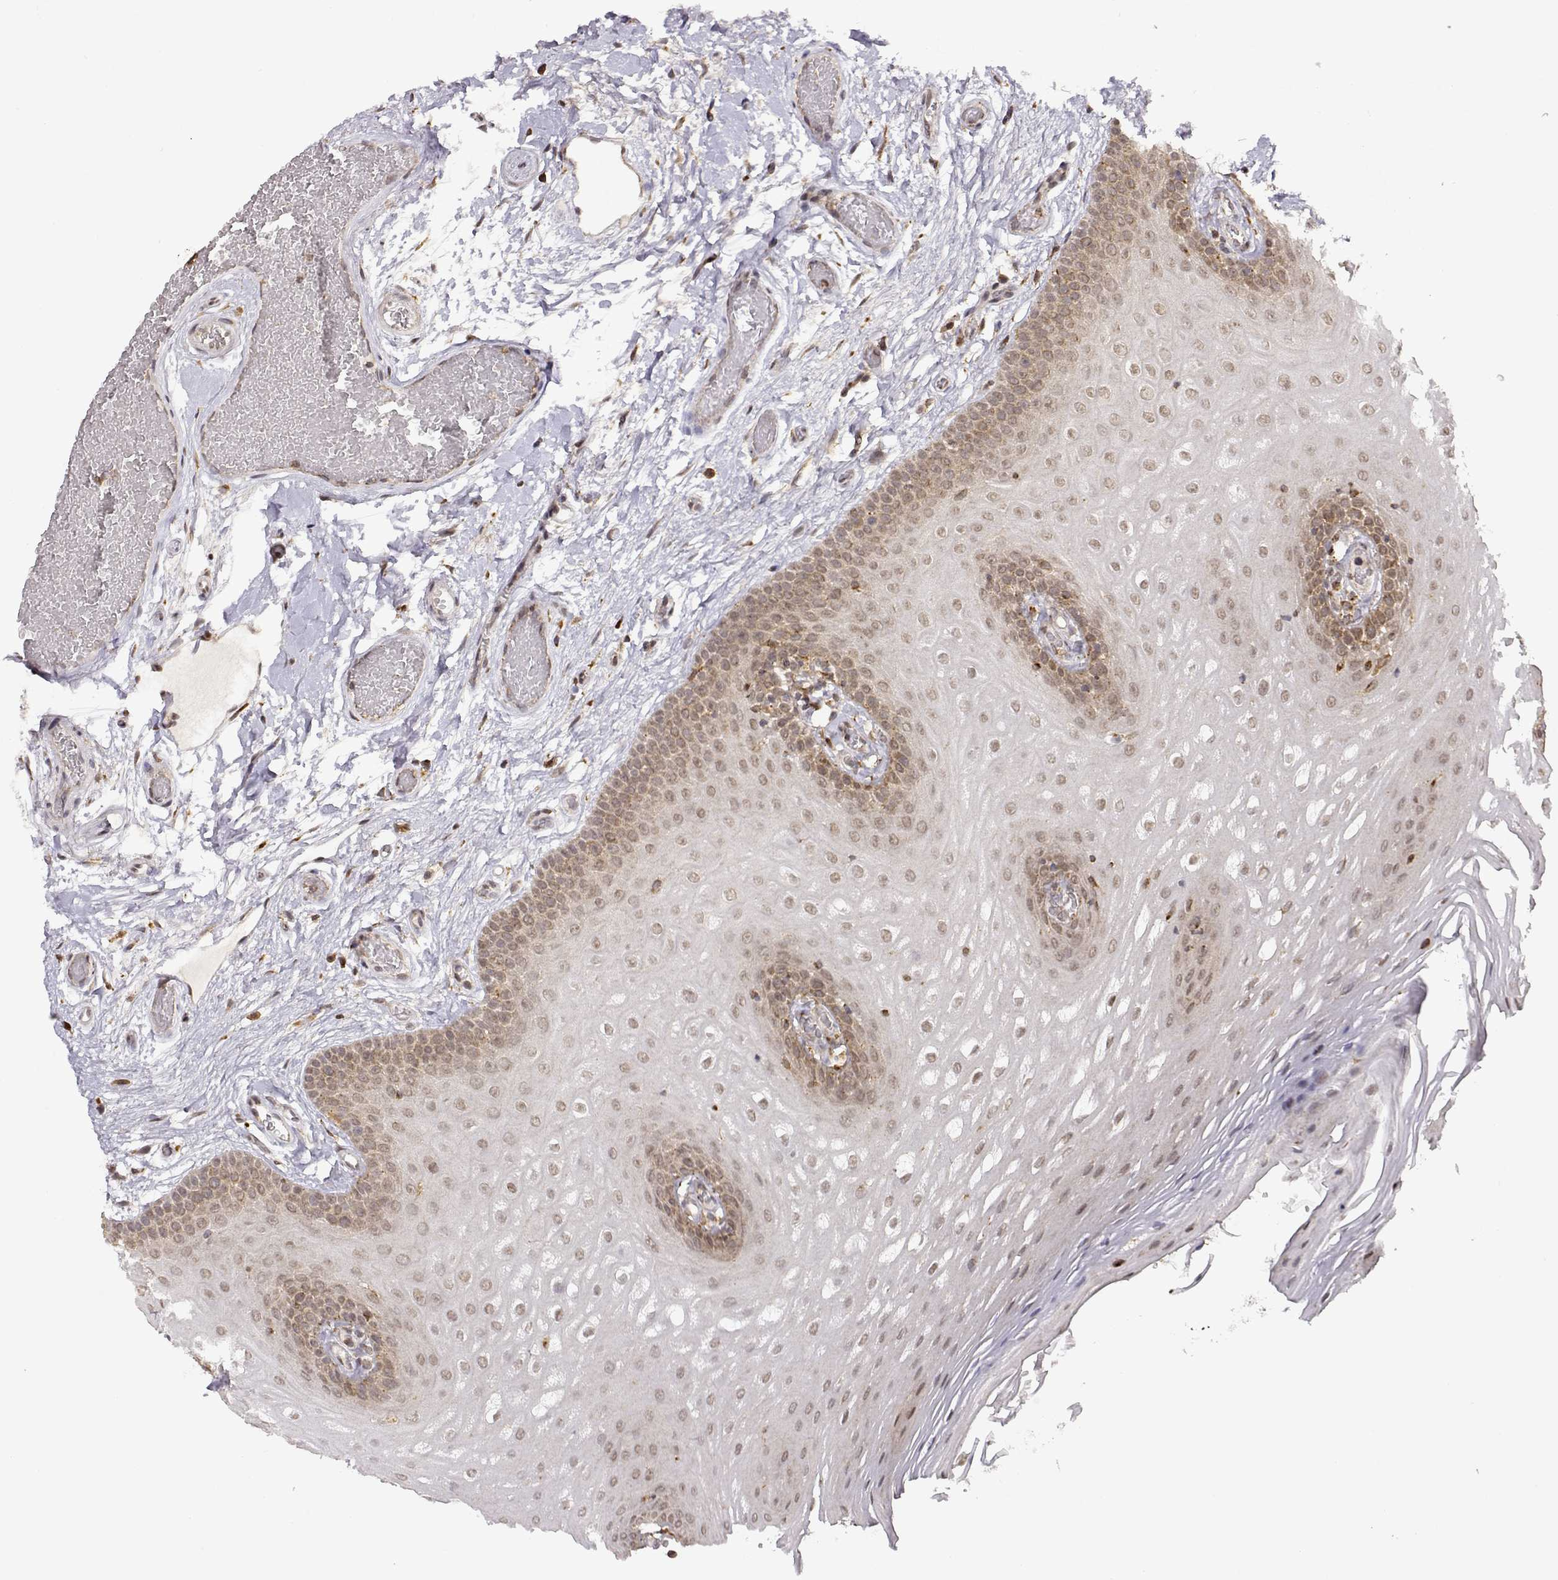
{"staining": {"intensity": "weak", "quantity": ">75%", "location": "nuclear"}, "tissue": "oral mucosa", "cell_type": "Squamous epithelial cells", "image_type": "normal", "snomed": [{"axis": "morphology", "description": "Normal tissue, NOS"}, {"axis": "morphology", "description": "Squamous cell carcinoma, NOS"}, {"axis": "topography", "description": "Oral tissue"}, {"axis": "topography", "description": "Head-Neck"}], "caption": "Protein staining of unremarkable oral mucosa reveals weak nuclear staining in about >75% of squamous epithelial cells.", "gene": "RNF13", "patient": {"sex": "male", "age": 78}}